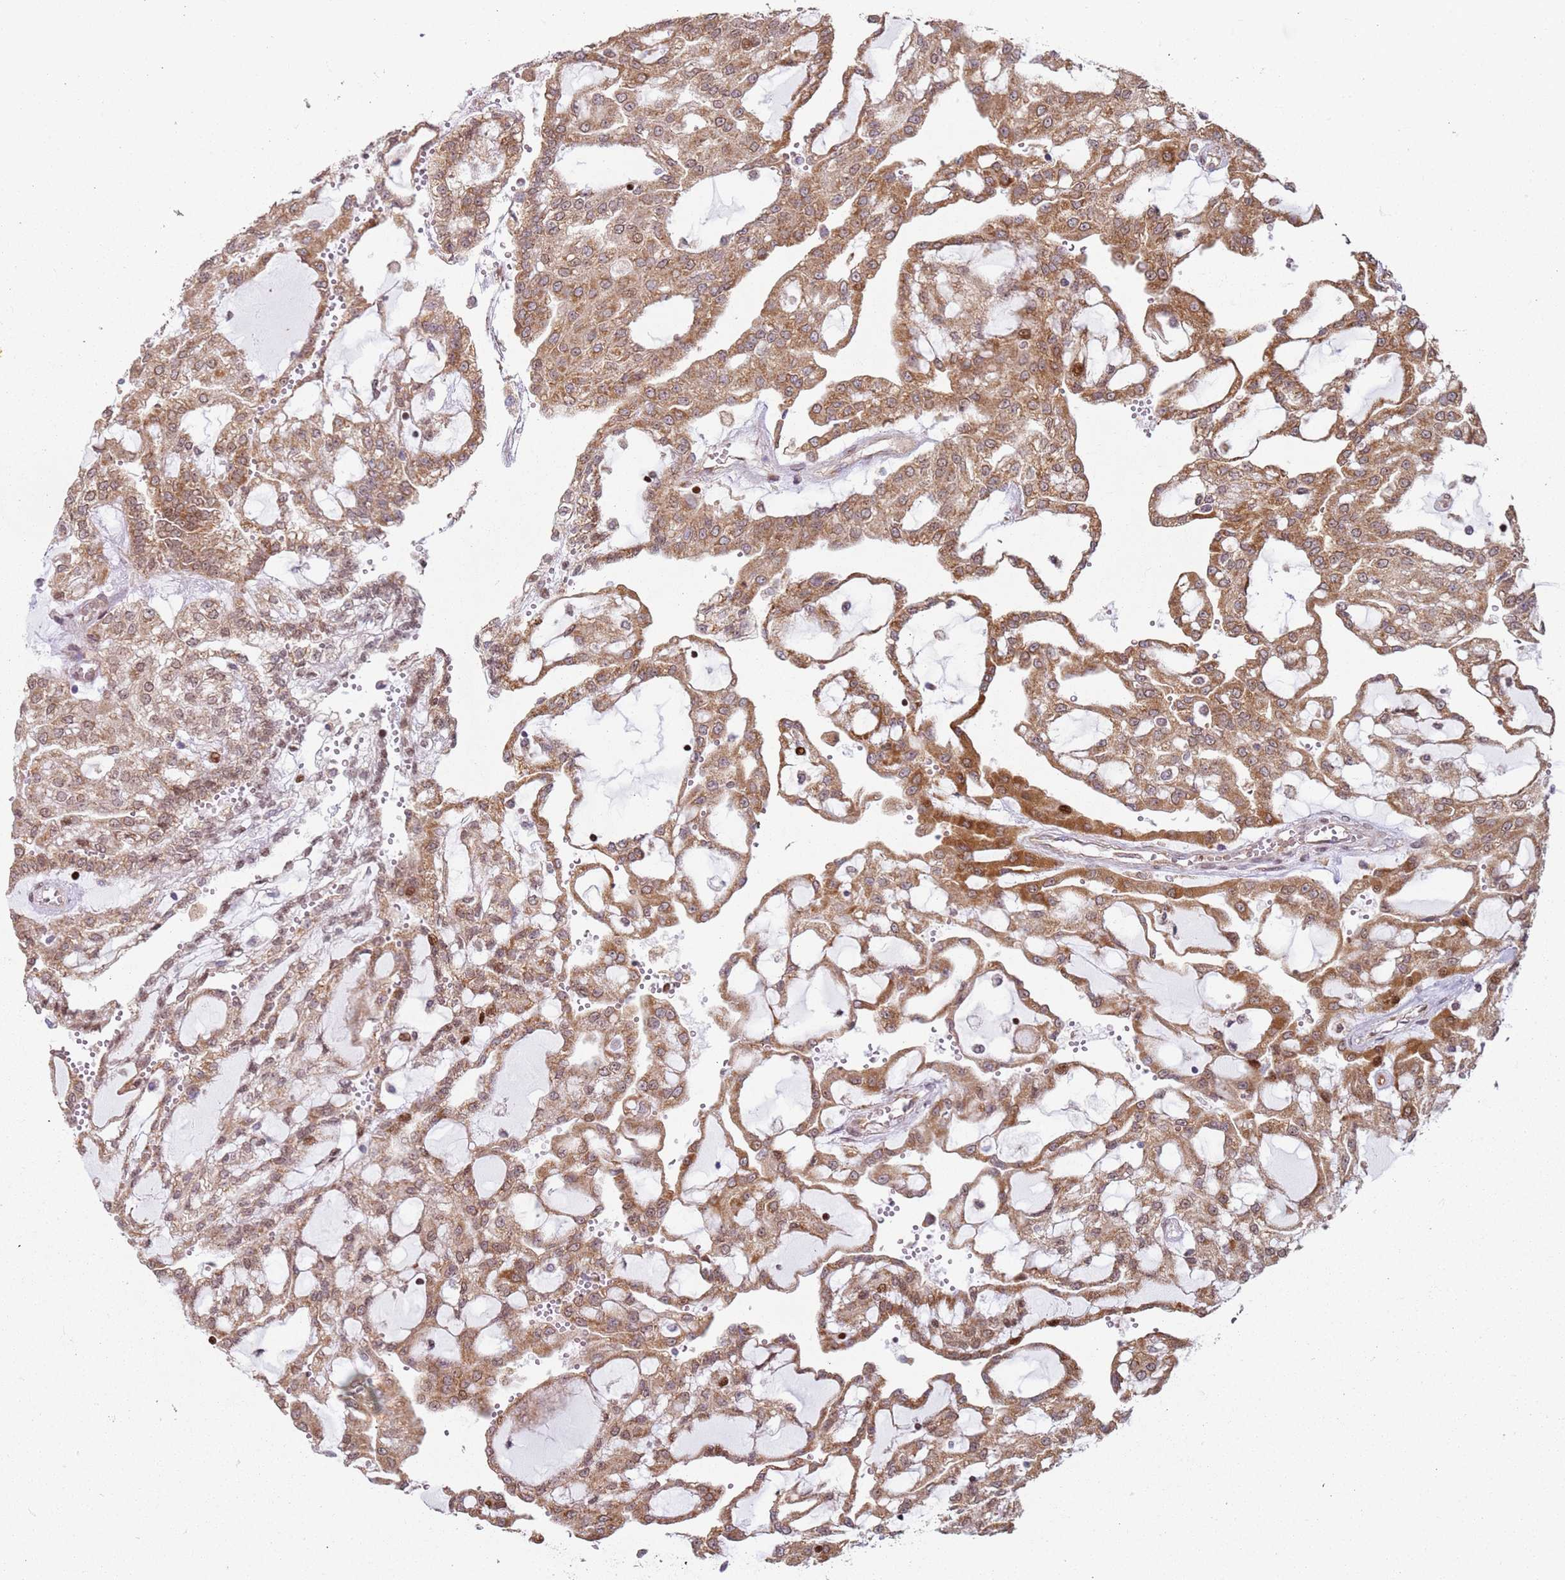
{"staining": {"intensity": "moderate", "quantity": ">75%", "location": "cytoplasmic/membranous,nuclear"}, "tissue": "renal cancer", "cell_type": "Tumor cells", "image_type": "cancer", "snomed": [{"axis": "morphology", "description": "Adenocarcinoma, NOS"}, {"axis": "topography", "description": "Kidney"}], "caption": "An immunohistochemistry (IHC) image of tumor tissue is shown. Protein staining in brown highlights moderate cytoplasmic/membranous and nuclear positivity in renal cancer within tumor cells.", "gene": "HNRNPLL", "patient": {"sex": "male", "age": 63}}